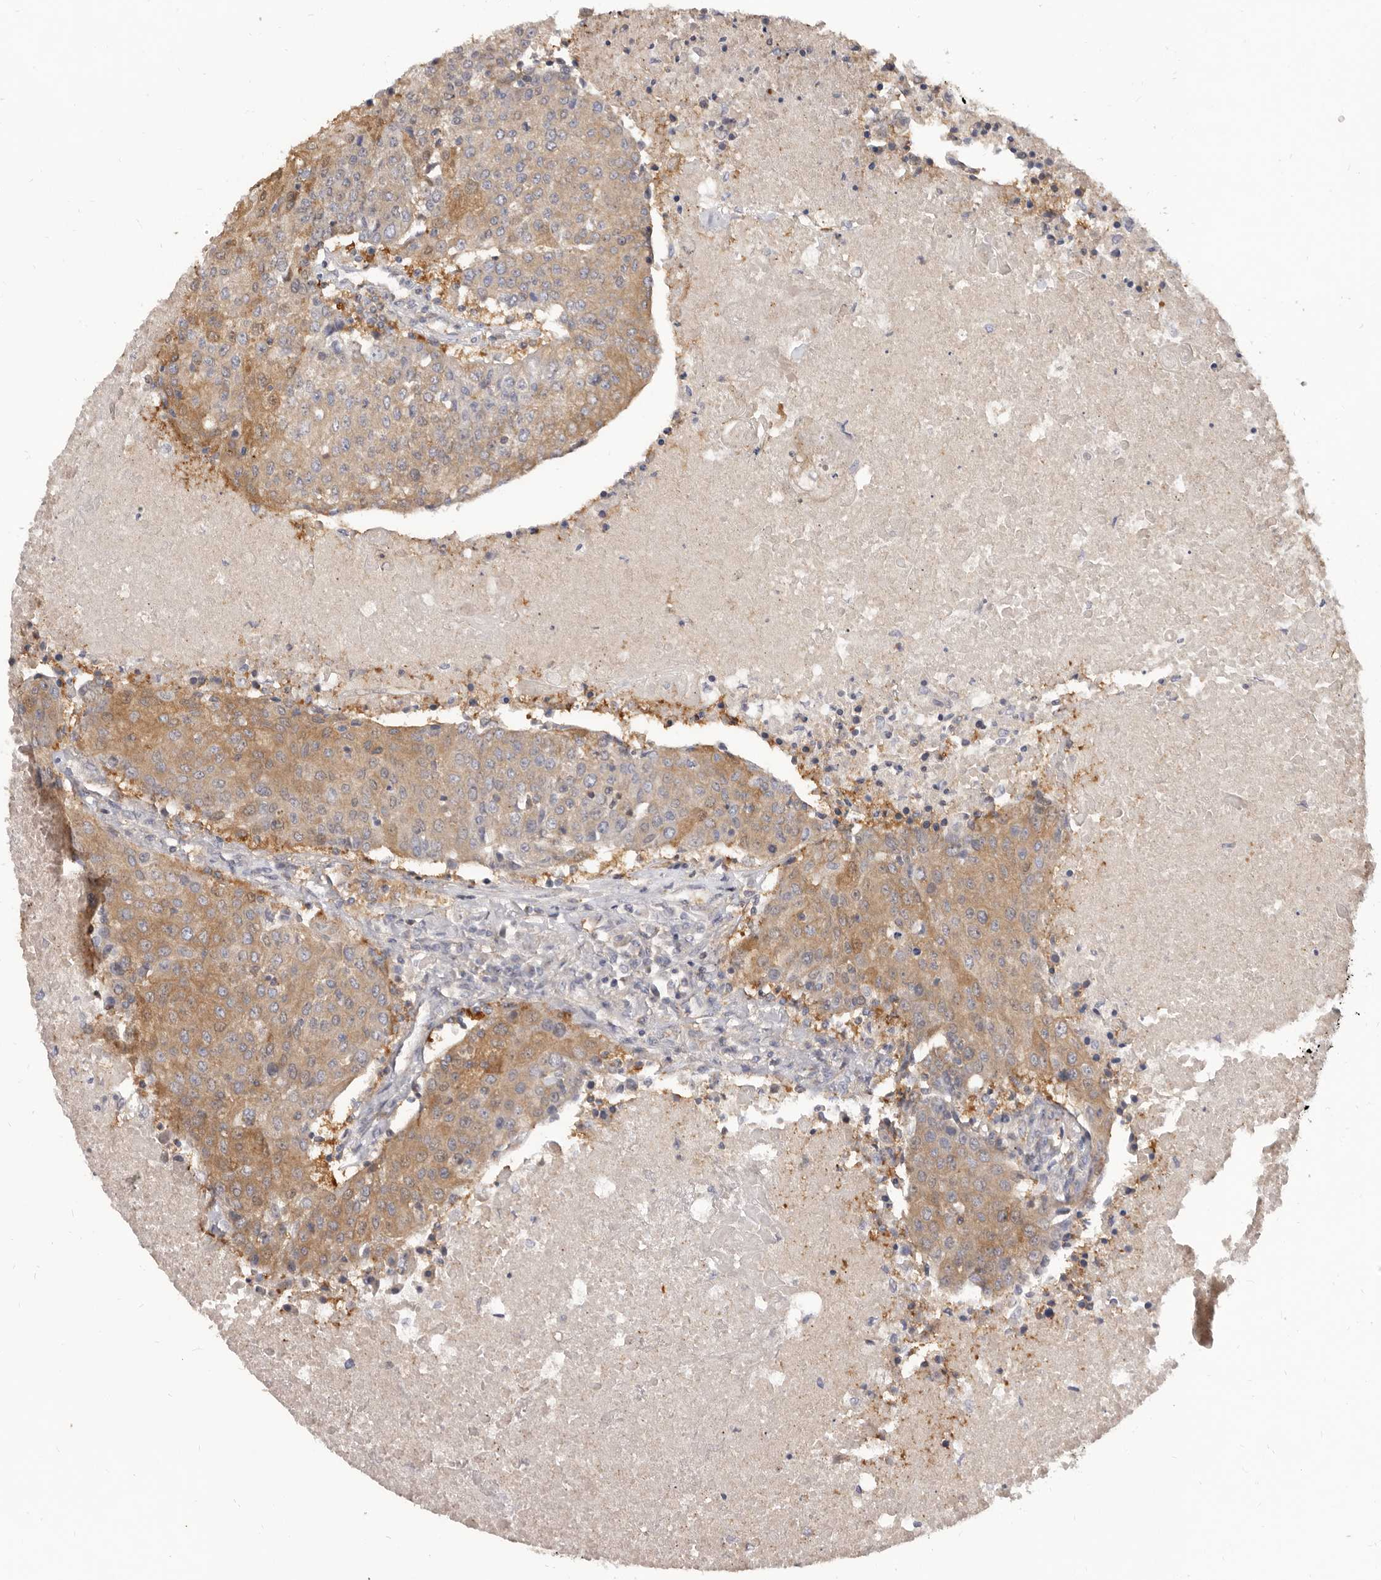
{"staining": {"intensity": "weak", "quantity": ">75%", "location": "cytoplasmic/membranous"}, "tissue": "urothelial cancer", "cell_type": "Tumor cells", "image_type": "cancer", "snomed": [{"axis": "morphology", "description": "Urothelial carcinoma, High grade"}, {"axis": "topography", "description": "Urinary bladder"}], "caption": "Tumor cells show weak cytoplasmic/membranous expression in approximately >75% of cells in urothelial cancer. (DAB IHC, brown staining for protein, blue staining for nuclei).", "gene": "ADAMTS20", "patient": {"sex": "female", "age": 85}}